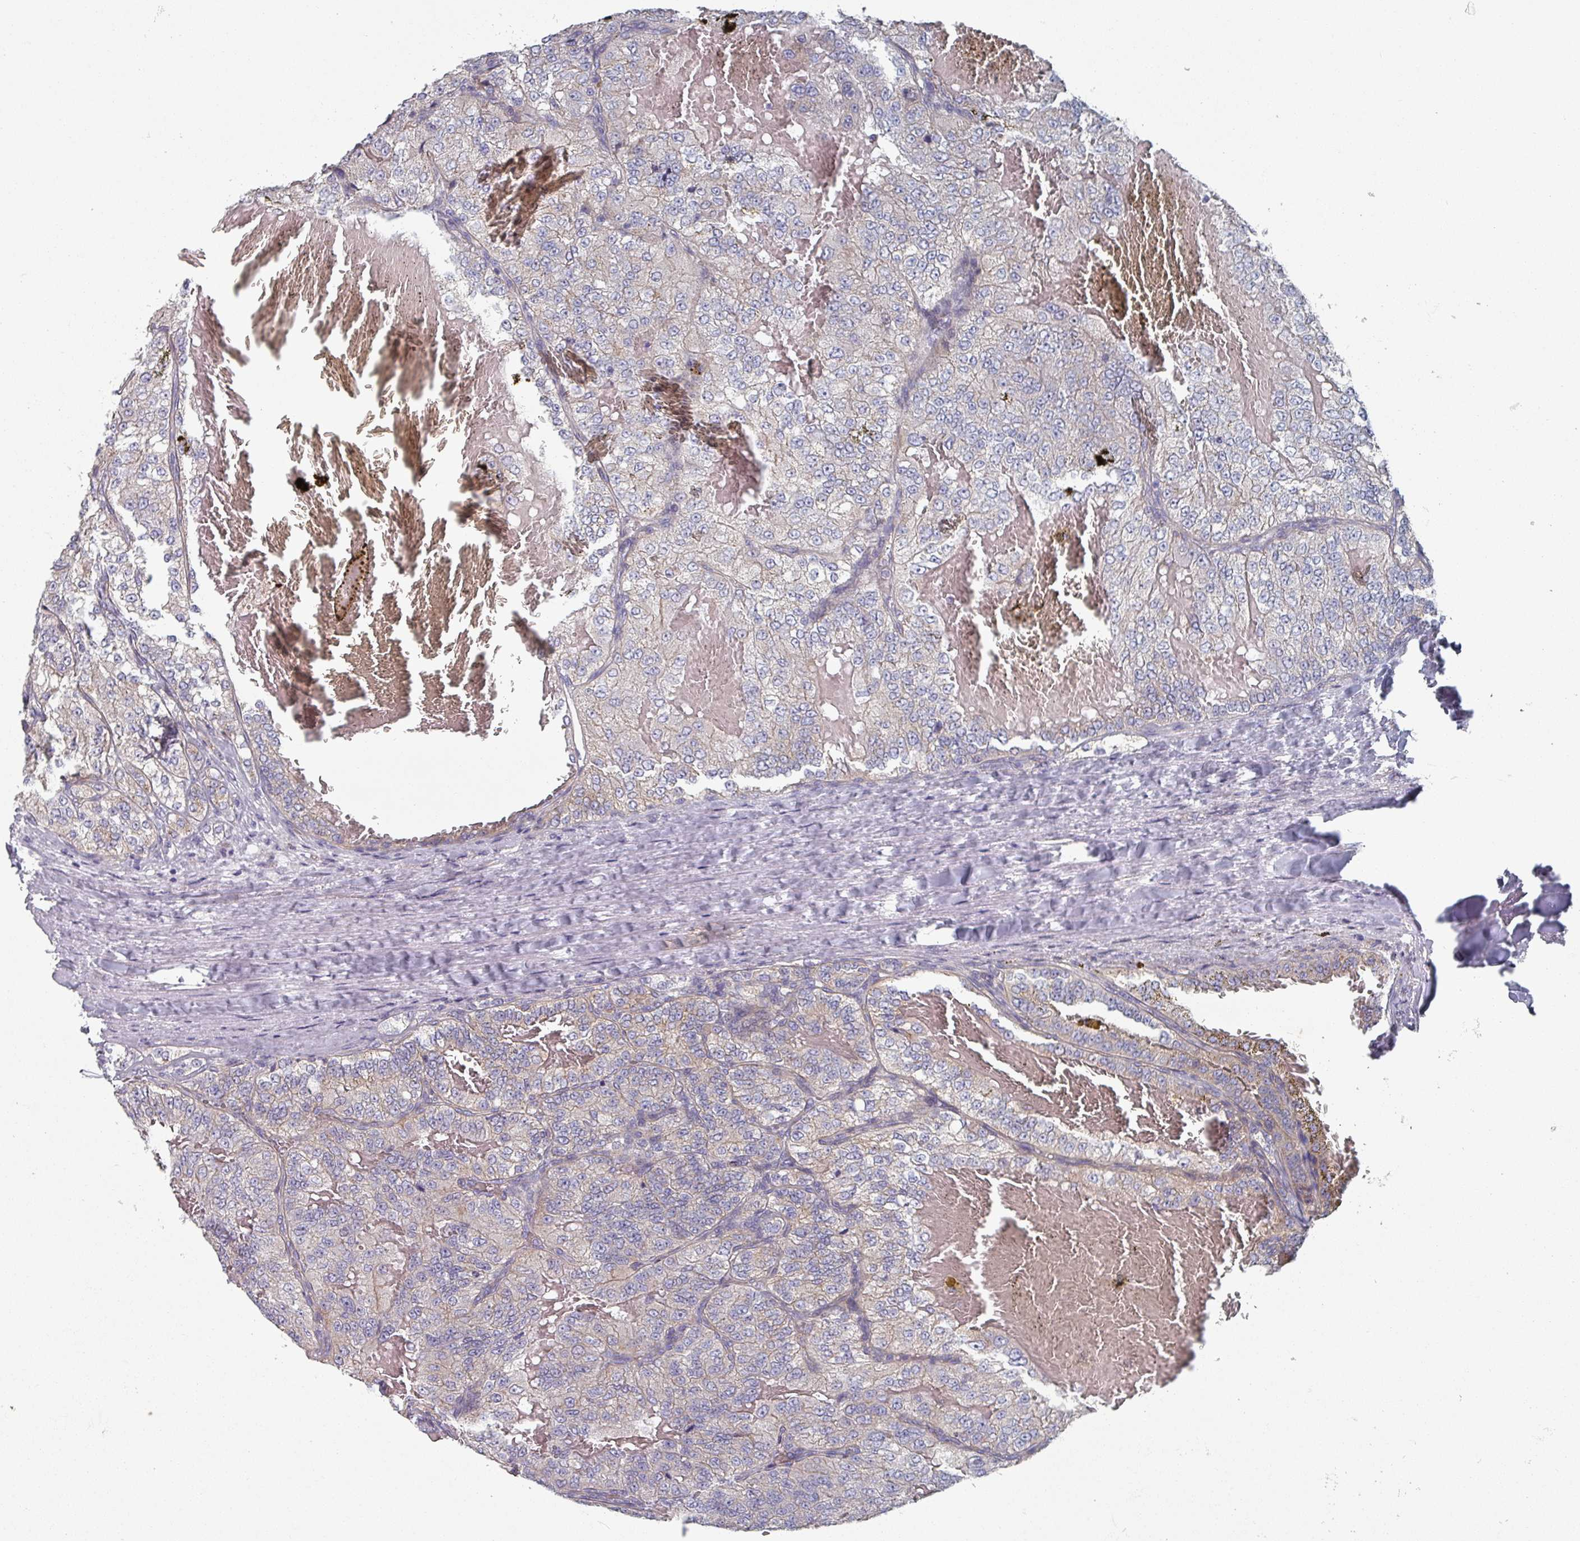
{"staining": {"intensity": "weak", "quantity": "25%-75%", "location": "cytoplasmic/membranous"}, "tissue": "renal cancer", "cell_type": "Tumor cells", "image_type": "cancer", "snomed": [{"axis": "morphology", "description": "Adenocarcinoma, NOS"}, {"axis": "topography", "description": "Kidney"}], "caption": "Protein positivity by immunohistochemistry (IHC) displays weak cytoplasmic/membranous staining in about 25%-75% of tumor cells in adenocarcinoma (renal). (IHC, brightfield microscopy, high magnification).", "gene": "EFL1", "patient": {"sex": "female", "age": 63}}